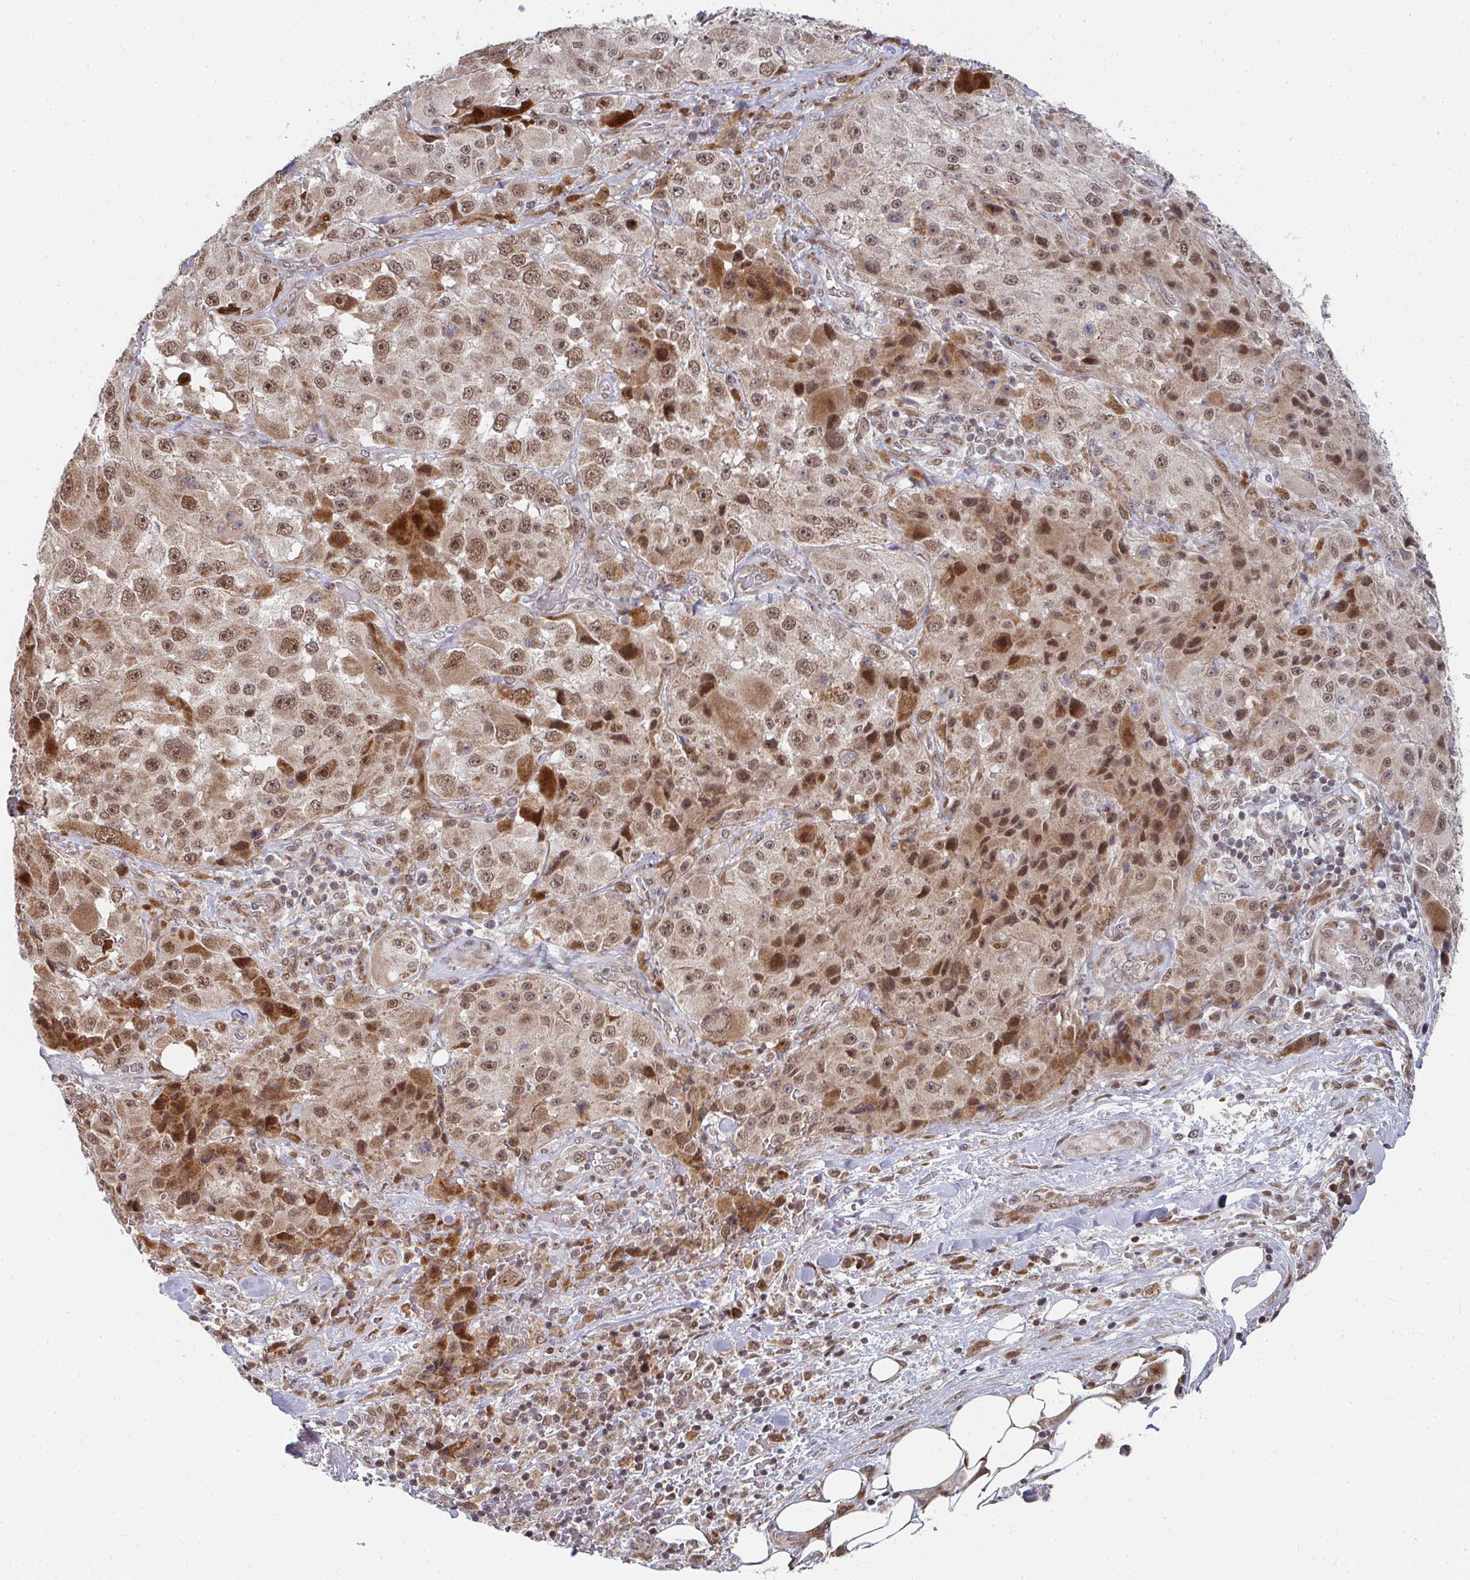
{"staining": {"intensity": "moderate", "quantity": ">75%", "location": "cytoplasmic/membranous,nuclear"}, "tissue": "melanoma", "cell_type": "Tumor cells", "image_type": "cancer", "snomed": [{"axis": "morphology", "description": "Malignant melanoma, Metastatic site"}, {"axis": "topography", "description": "Lymph node"}], "caption": "Immunohistochemical staining of malignant melanoma (metastatic site) shows moderate cytoplasmic/membranous and nuclear protein positivity in approximately >75% of tumor cells.", "gene": "RBBP5", "patient": {"sex": "male", "age": 62}}